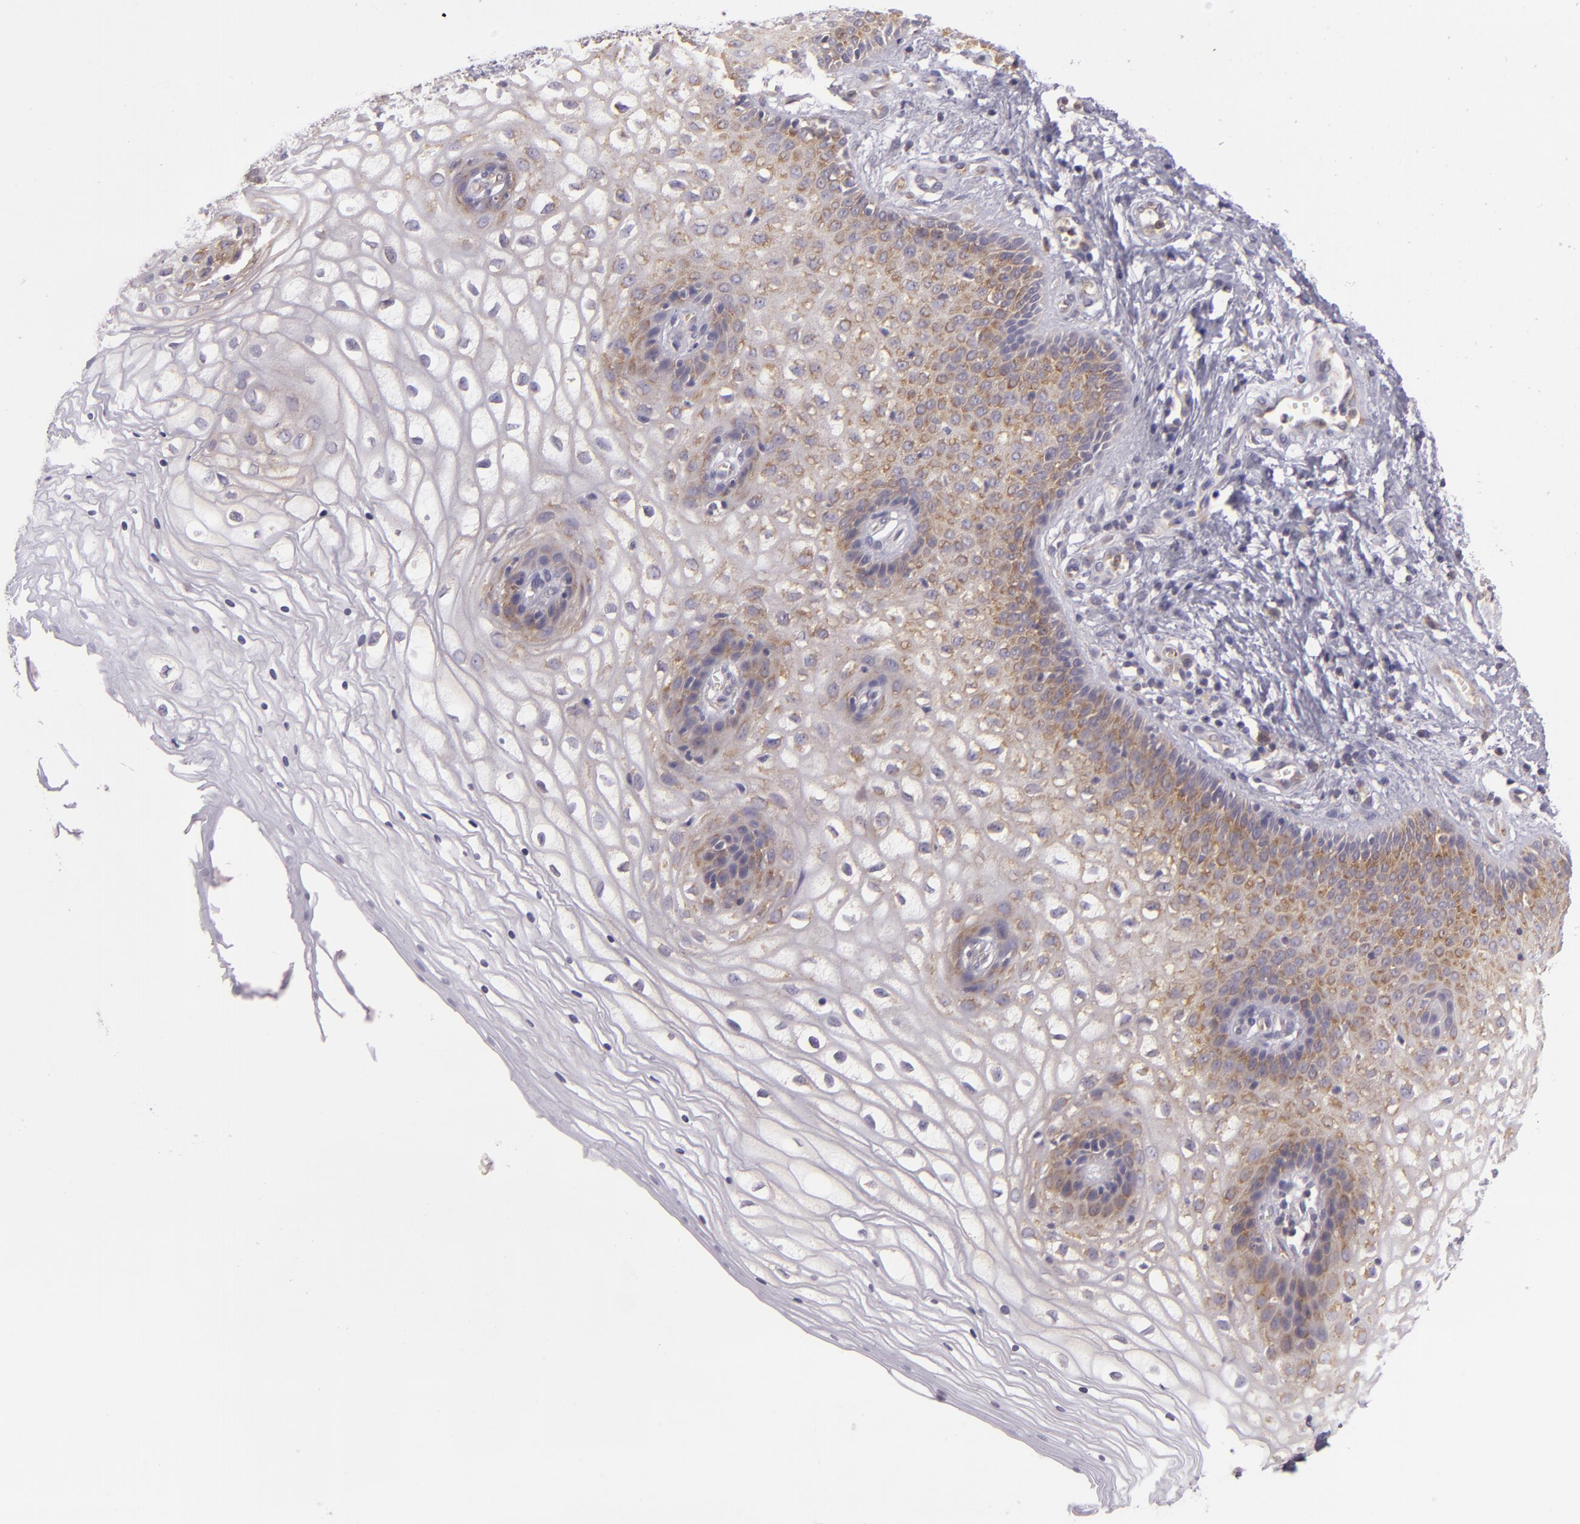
{"staining": {"intensity": "moderate", "quantity": "25%-75%", "location": "cytoplasmic/membranous"}, "tissue": "vagina", "cell_type": "Squamous epithelial cells", "image_type": "normal", "snomed": [{"axis": "morphology", "description": "Normal tissue, NOS"}, {"axis": "topography", "description": "Vagina"}], "caption": "A medium amount of moderate cytoplasmic/membranous expression is present in approximately 25%-75% of squamous epithelial cells in unremarkable vagina. (DAB = brown stain, brightfield microscopy at high magnification).", "gene": "UPF3B", "patient": {"sex": "female", "age": 34}}